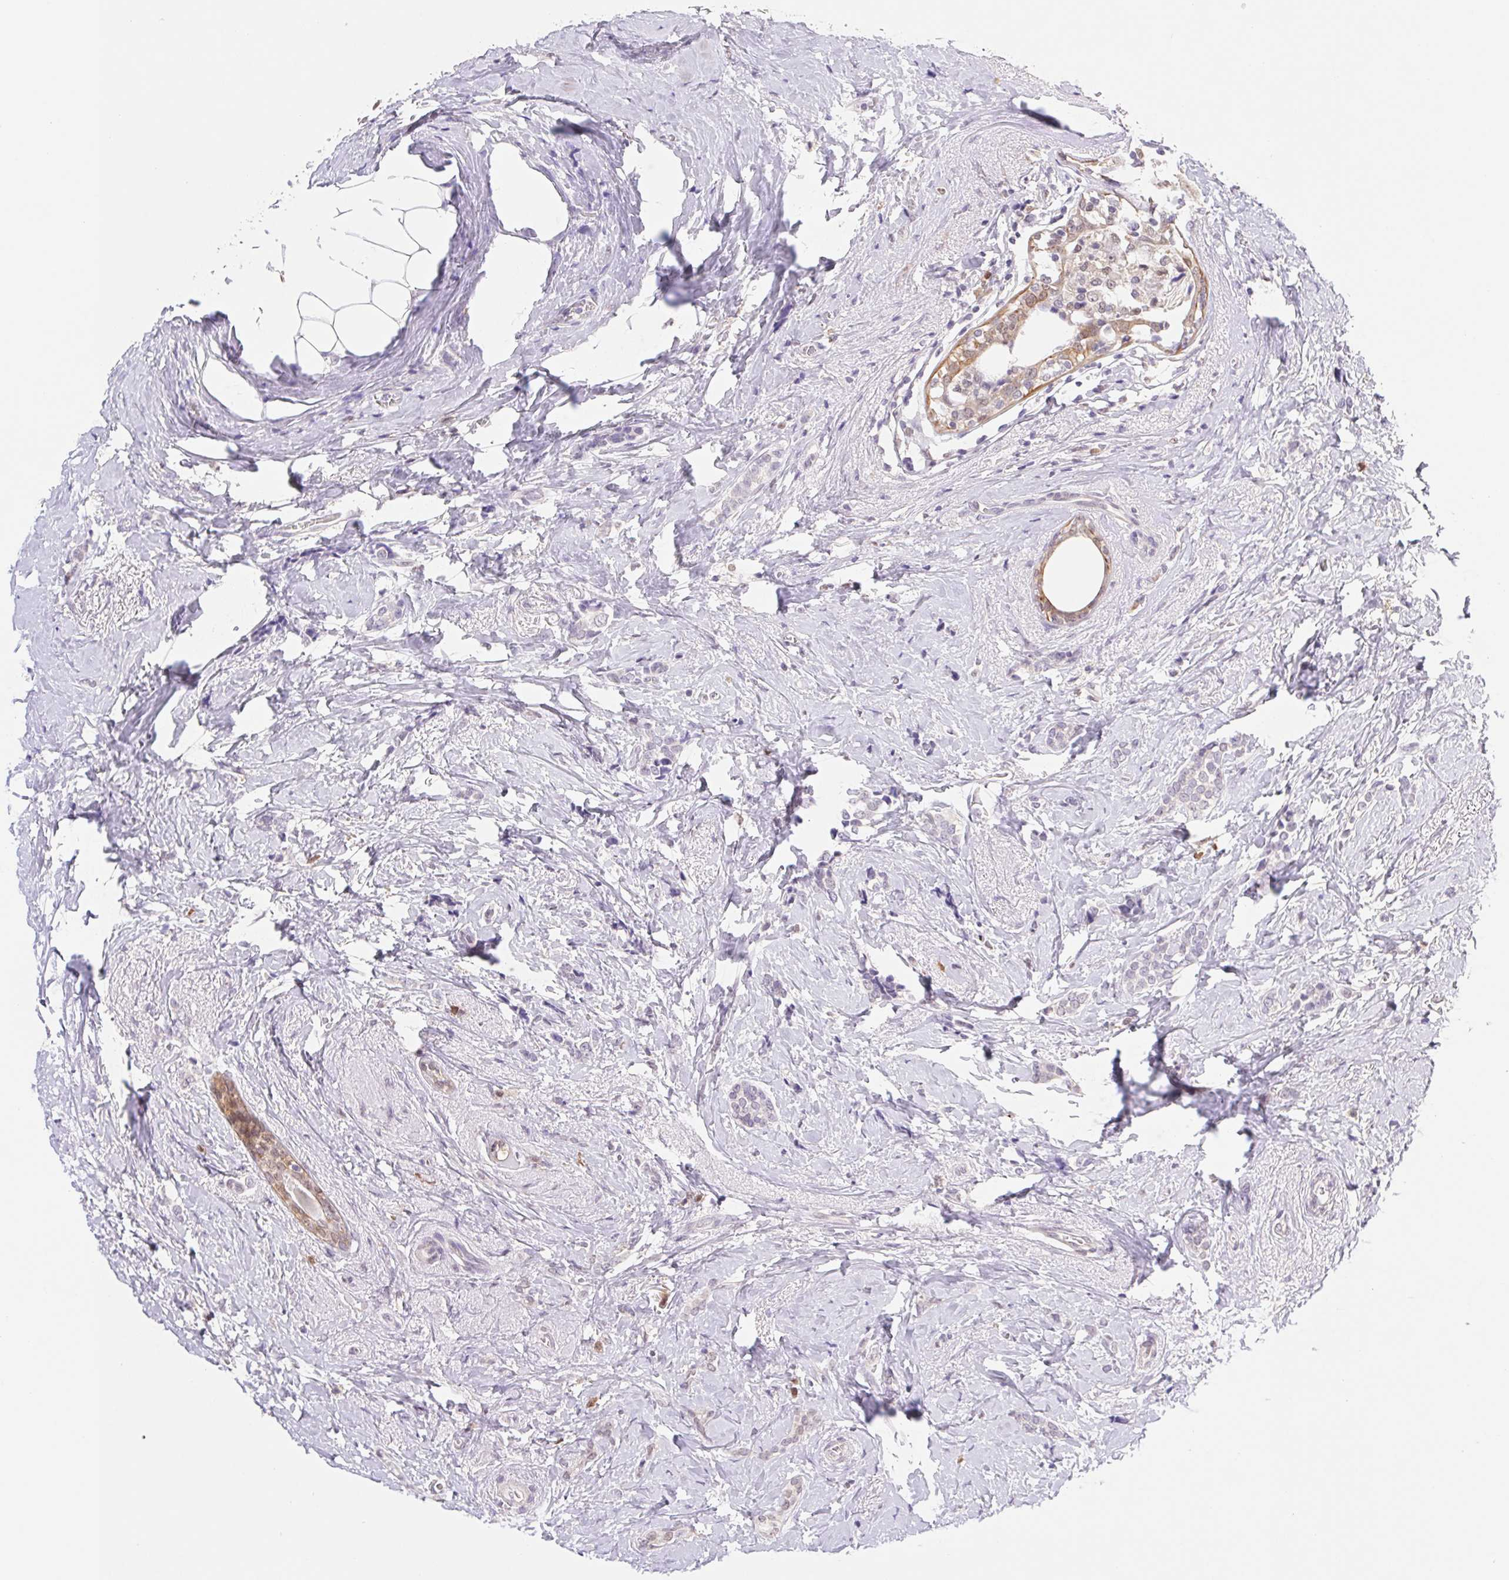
{"staining": {"intensity": "negative", "quantity": "none", "location": "none"}, "tissue": "breast cancer", "cell_type": "Tumor cells", "image_type": "cancer", "snomed": [{"axis": "morphology", "description": "Normal tissue, NOS"}, {"axis": "morphology", "description": "Duct carcinoma"}, {"axis": "topography", "description": "Breast"}], "caption": "IHC of human intraductal carcinoma (breast) reveals no expression in tumor cells.", "gene": "L3MBTL4", "patient": {"sex": "female", "age": 77}}